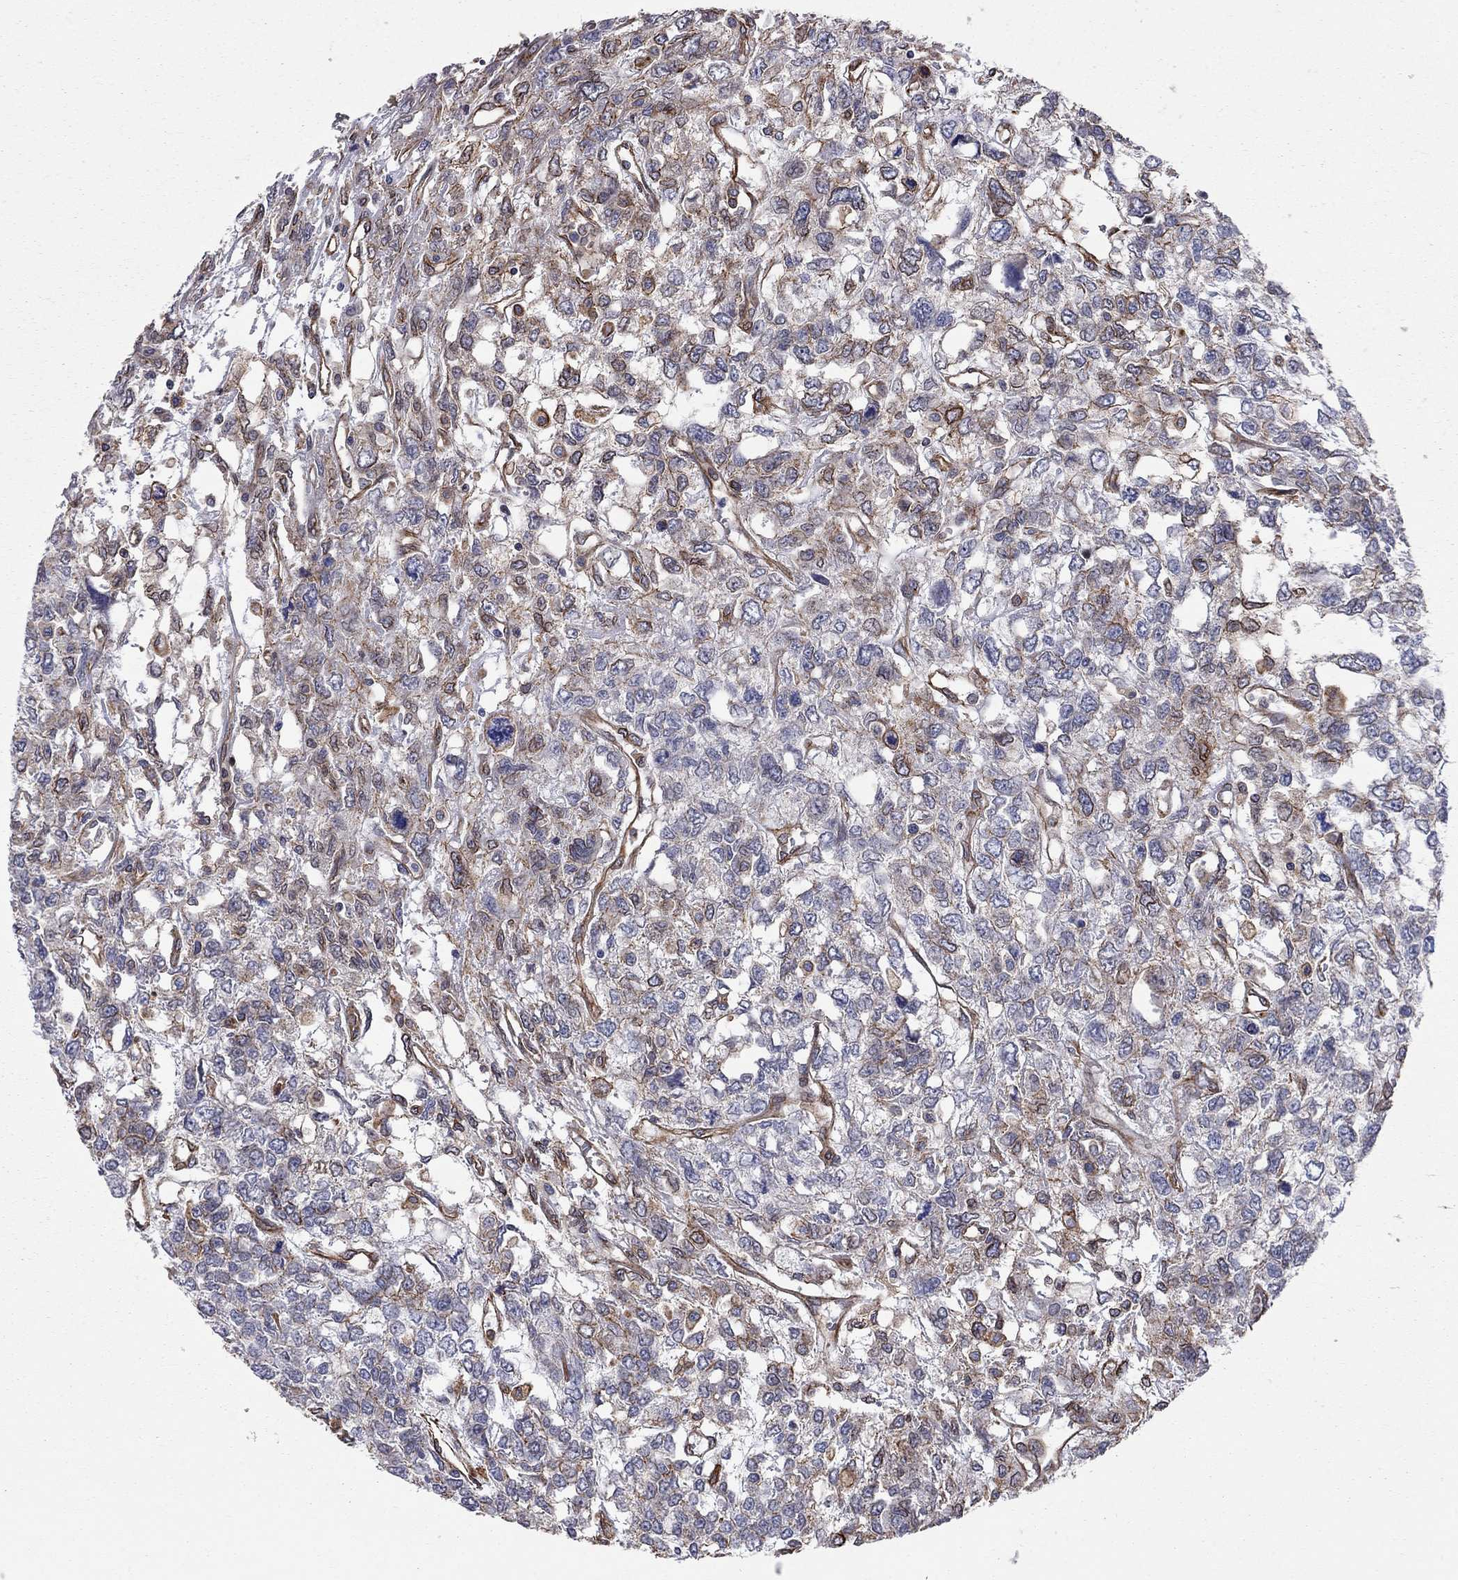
{"staining": {"intensity": "strong", "quantity": "25%-75%", "location": "cytoplasmic/membranous"}, "tissue": "testis cancer", "cell_type": "Tumor cells", "image_type": "cancer", "snomed": [{"axis": "morphology", "description": "Seminoma, NOS"}, {"axis": "topography", "description": "Testis"}], "caption": "Tumor cells reveal high levels of strong cytoplasmic/membranous expression in about 25%-75% of cells in human seminoma (testis). (brown staining indicates protein expression, while blue staining denotes nuclei).", "gene": "BICDL2", "patient": {"sex": "male", "age": 52}}